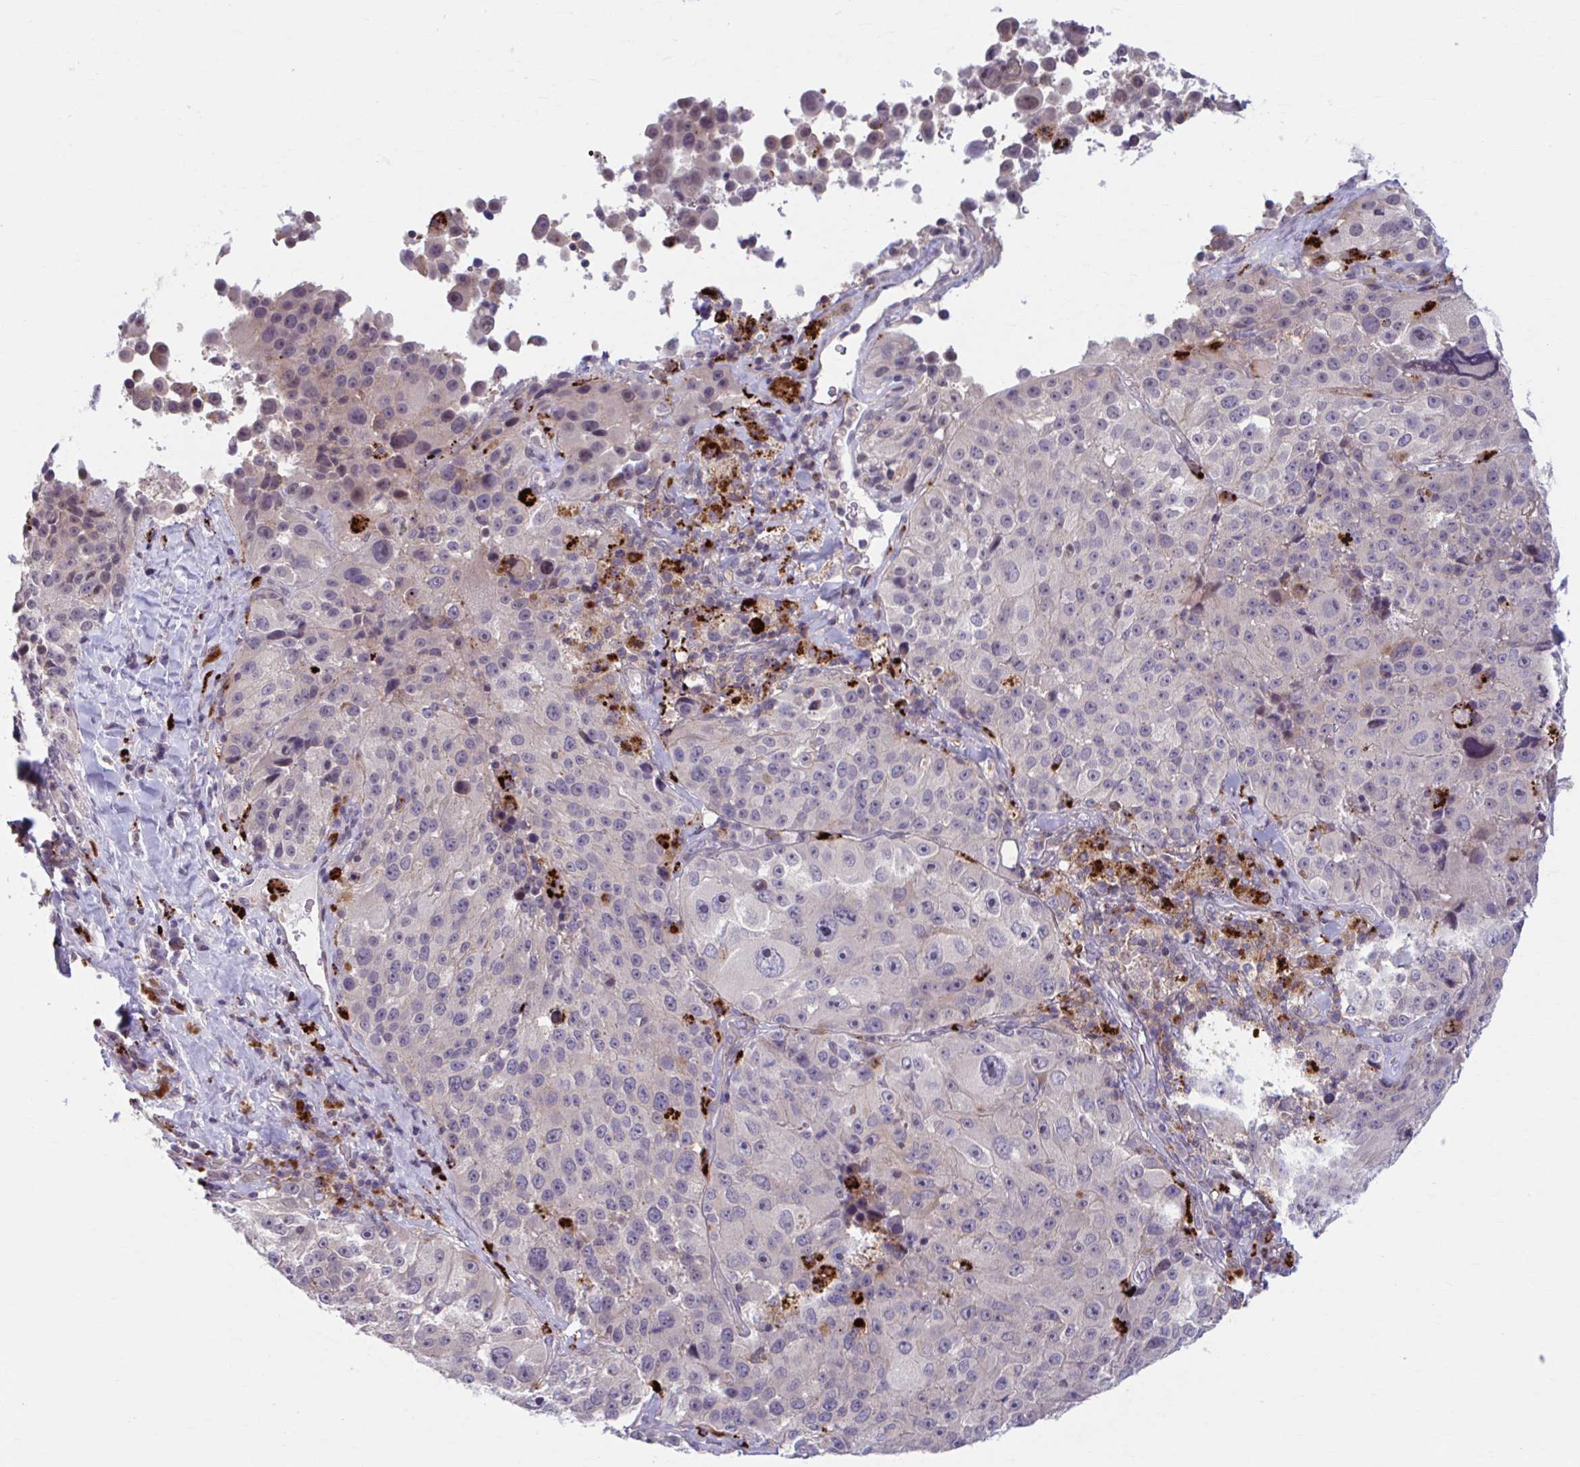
{"staining": {"intensity": "negative", "quantity": "none", "location": "none"}, "tissue": "melanoma", "cell_type": "Tumor cells", "image_type": "cancer", "snomed": [{"axis": "morphology", "description": "Malignant melanoma, Metastatic site"}, {"axis": "topography", "description": "Lymph node"}], "caption": "Histopathology image shows no protein positivity in tumor cells of malignant melanoma (metastatic site) tissue.", "gene": "ADAT3", "patient": {"sex": "male", "age": 62}}